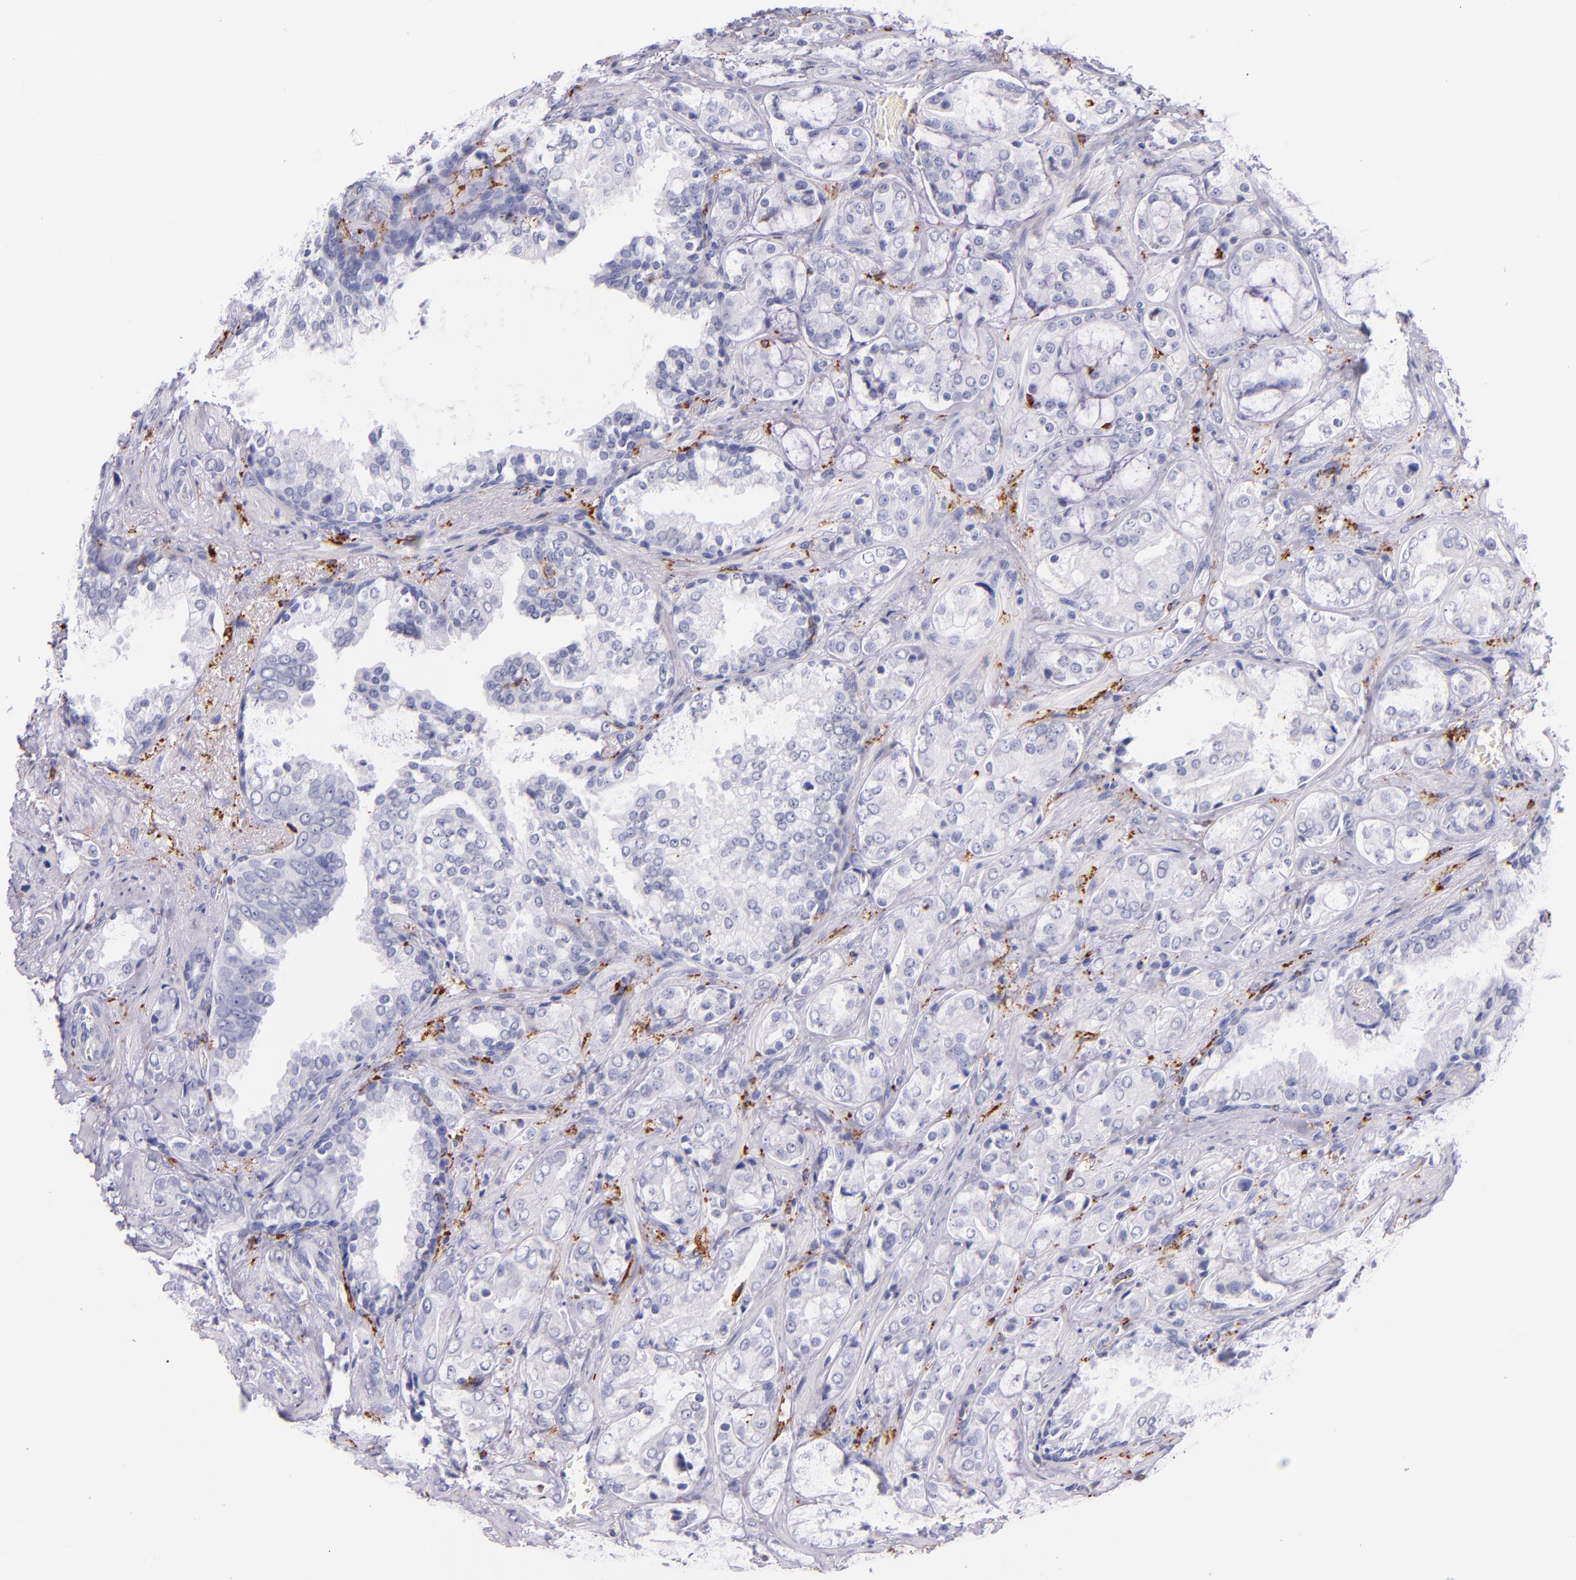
{"staining": {"intensity": "negative", "quantity": "none", "location": "none"}, "tissue": "prostate cancer", "cell_type": "Tumor cells", "image_type": "cancer", "snomed": [{"axis": "morphology", "description": "Adenocarcinoma, Medium grade"}, {"axis": "topography", "description": "Prostate"}], "caption": "Image shows no significant protein staining in tumor cells of prostate cancer. (DAB immunohistochemistry, high magnification).", "gene": "CD163", "patient": {"sex": "male", "age": 70}}